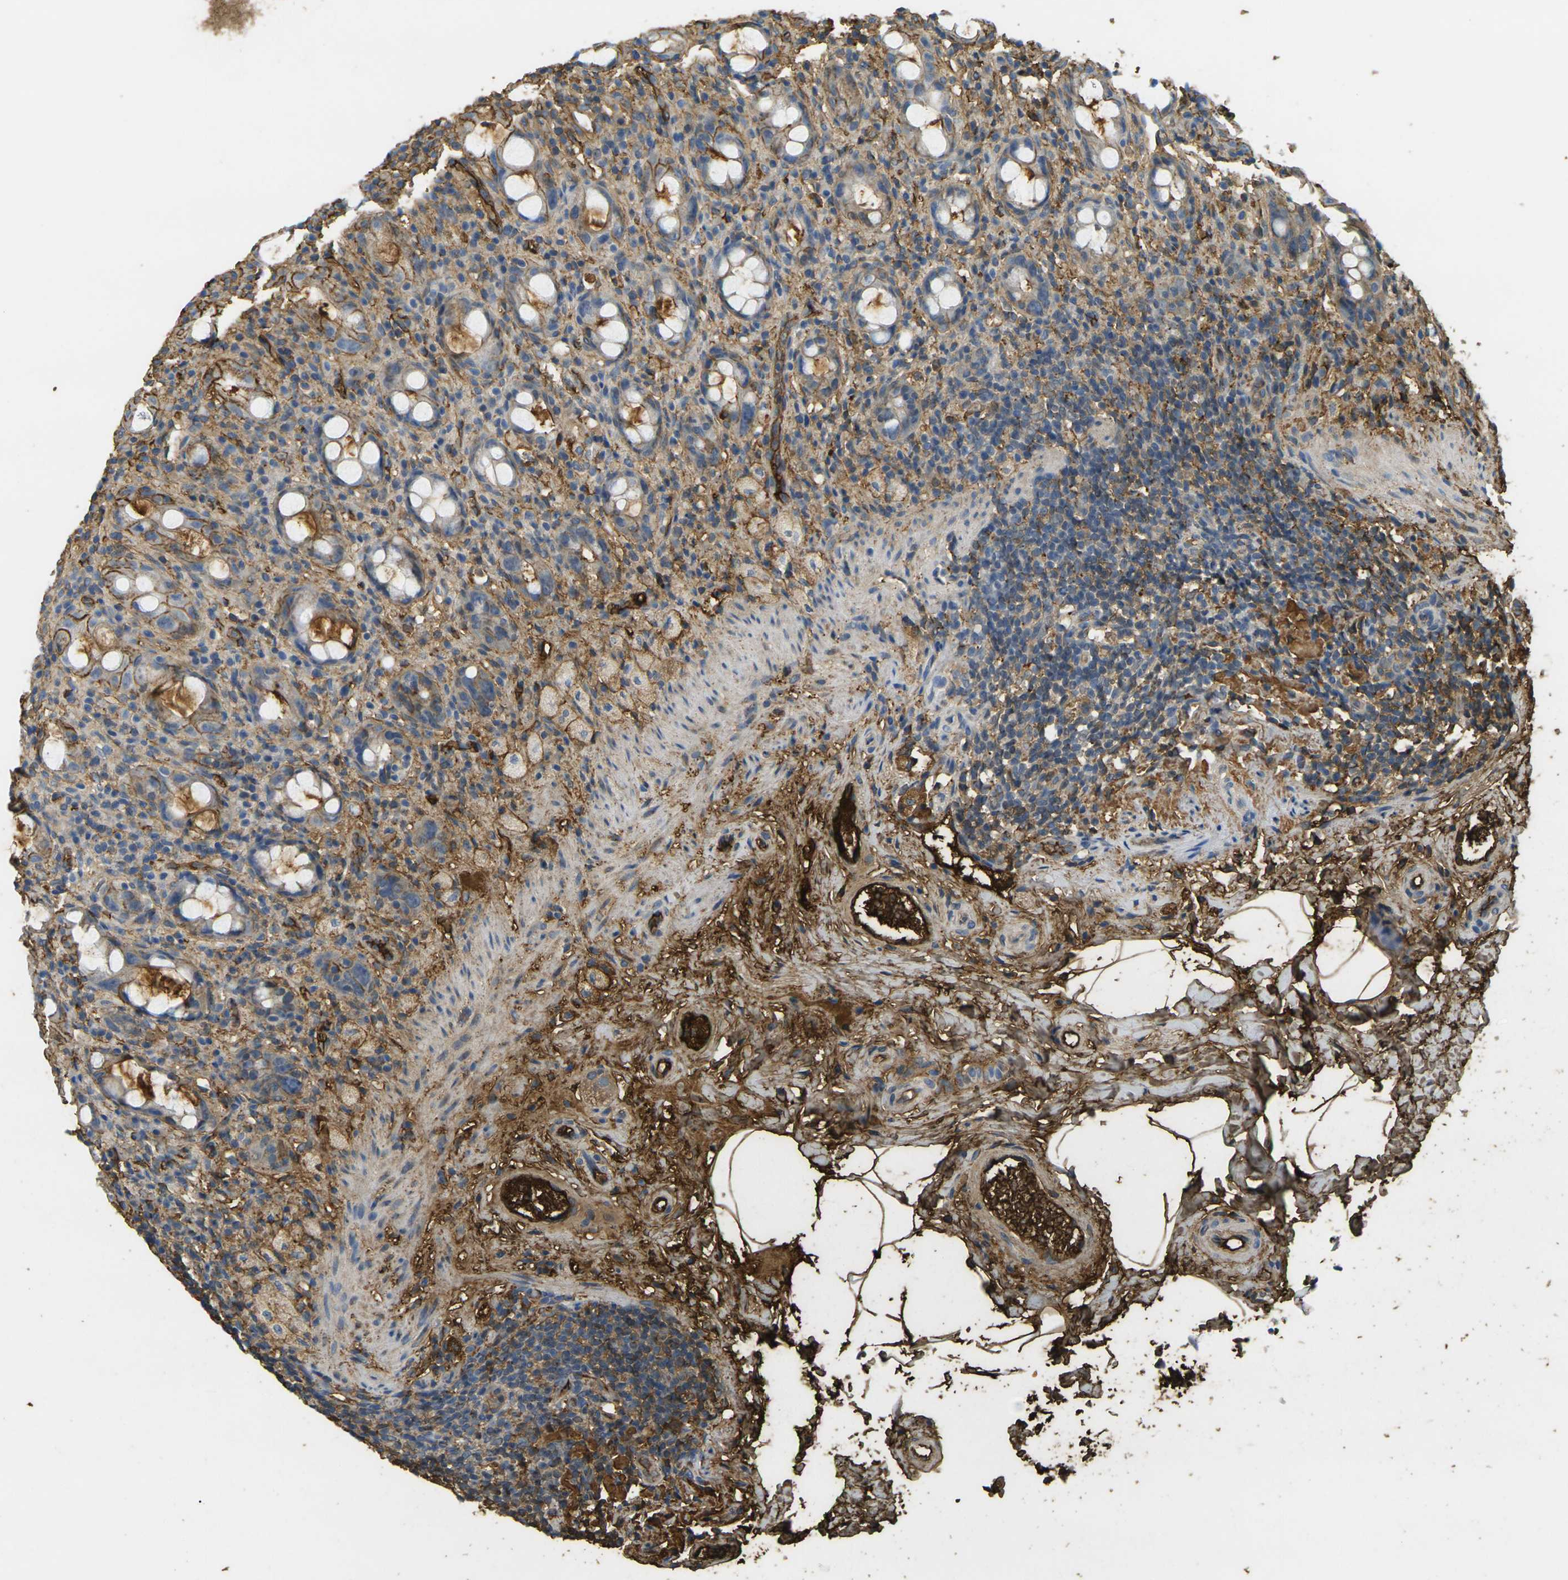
{"staining": {"intensity": "moderate", "quantity": "25%-75%", "location": "cytoplasmic/membranous"}, "tissue": "rectum", "cell_type": "Glandular cells", "image_type": "normal", "snomed": [{"axis": "morphology", "description": "Normal tissue, NOS"}, {"axis": "topography", "description": "Rectum"}], "caption": "Immunohistochemical staining of benign rectum reveals moderate cytoplasmic/membranous protein staining in about 25%-75% of glandular cells. The staining was performed using DAB (3,3'-diaminobenzidine) to visualize the protein expression in brown, while the nuclei were stained in blue with hematoxylin (Magnification: 20x).", "gene": "PLCD1", "patient": {"sex": "male", "age": 44}}